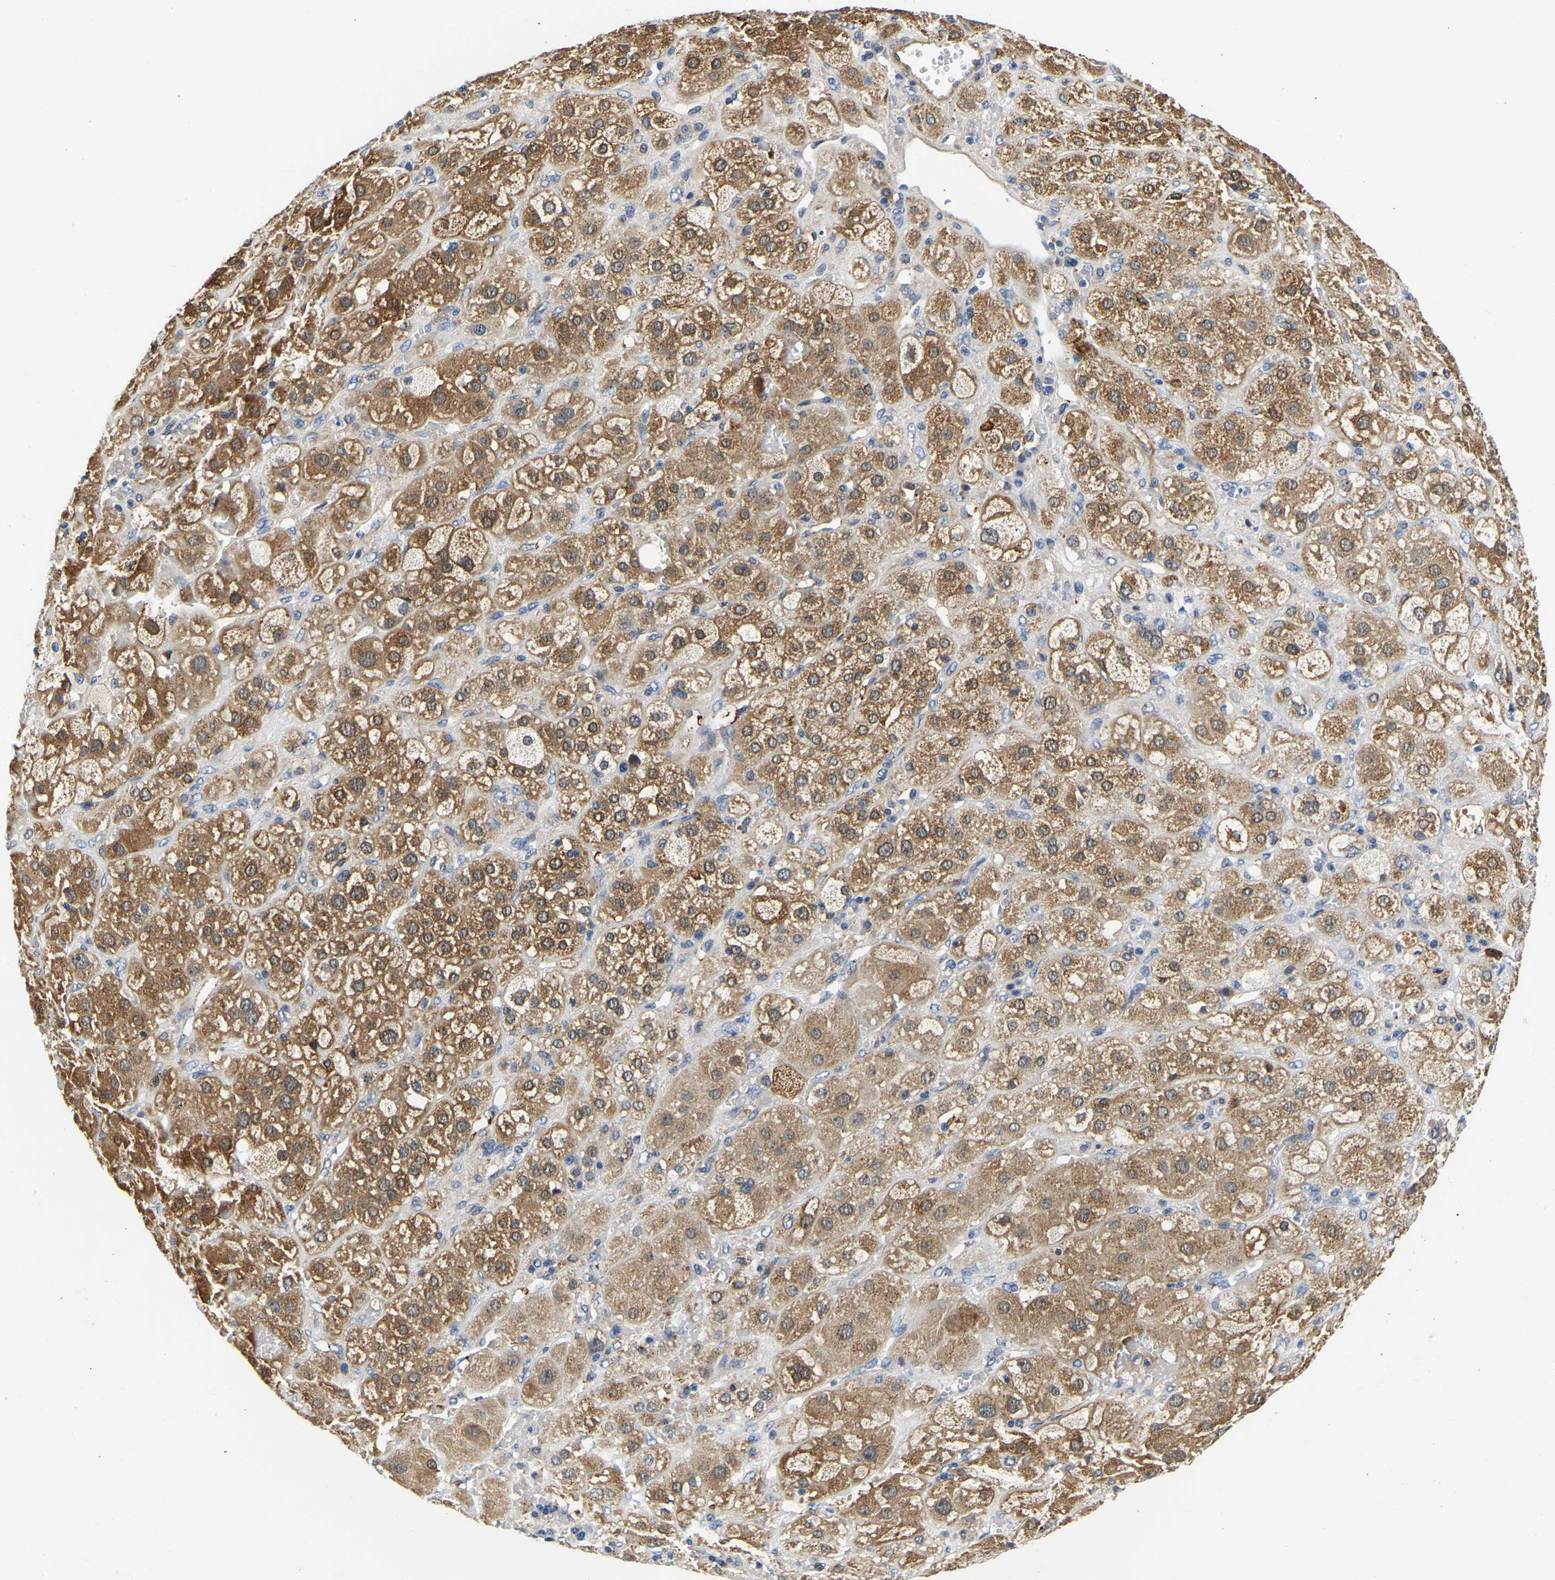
{"staining": {"intensity": "moderate", "quantity": ">75%", "location": "cytoplasmic/membranous"}, "tissue": "adrenal gland", "cell_type": "Glandular cells", "image_type": "normal", "snomed": [{"axis": "morphology", "description": "Normal tissue, NOS"}, {"axis": "topography", "description": "Adrenal gland"}], "caption": "Moderate cytoplasmic/membranous protein staining is present in approximately >75% of glandular cells in adrenal gland.", "gene": "LIAS", "patient": {"sex": "female", "age": 47}}